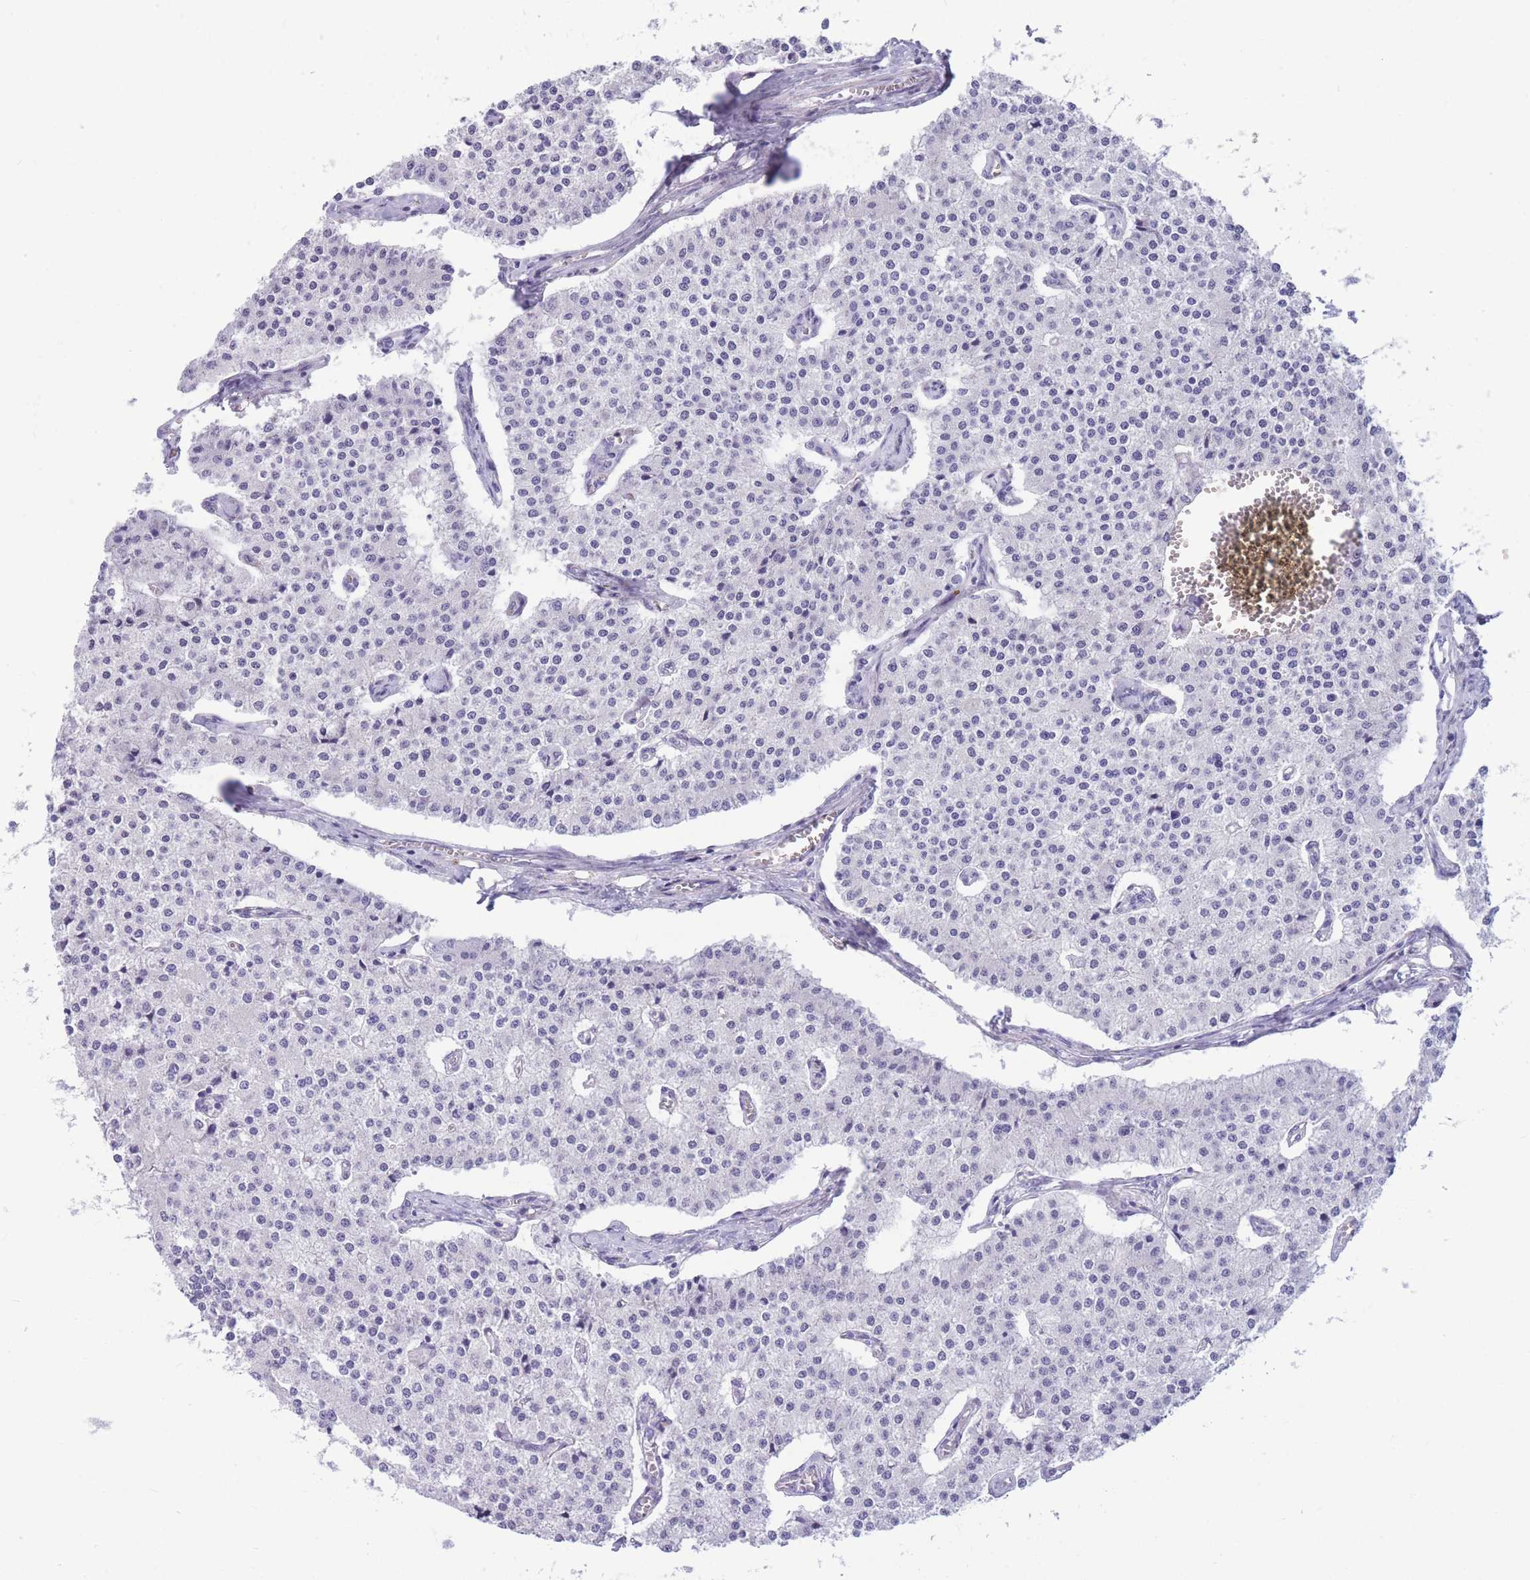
{"staining": {"intensity": "negative", "quantity": "none", "location": "none"}, "tissue": "carcinoid", "cell_type": "Tumor cells", "image_type": "cancer", "snomed": [{"axis": "morphology", "description": "Carcinoid, malignant, NOS"}, {"axis": "topography", "description": "Colon"}], "caption": "Immunohistochemical staining of carcinoid reveals no significant expression in tumor cells.", "gene": "ZNF311", "patient": {"sex": "female", "age": 52}}